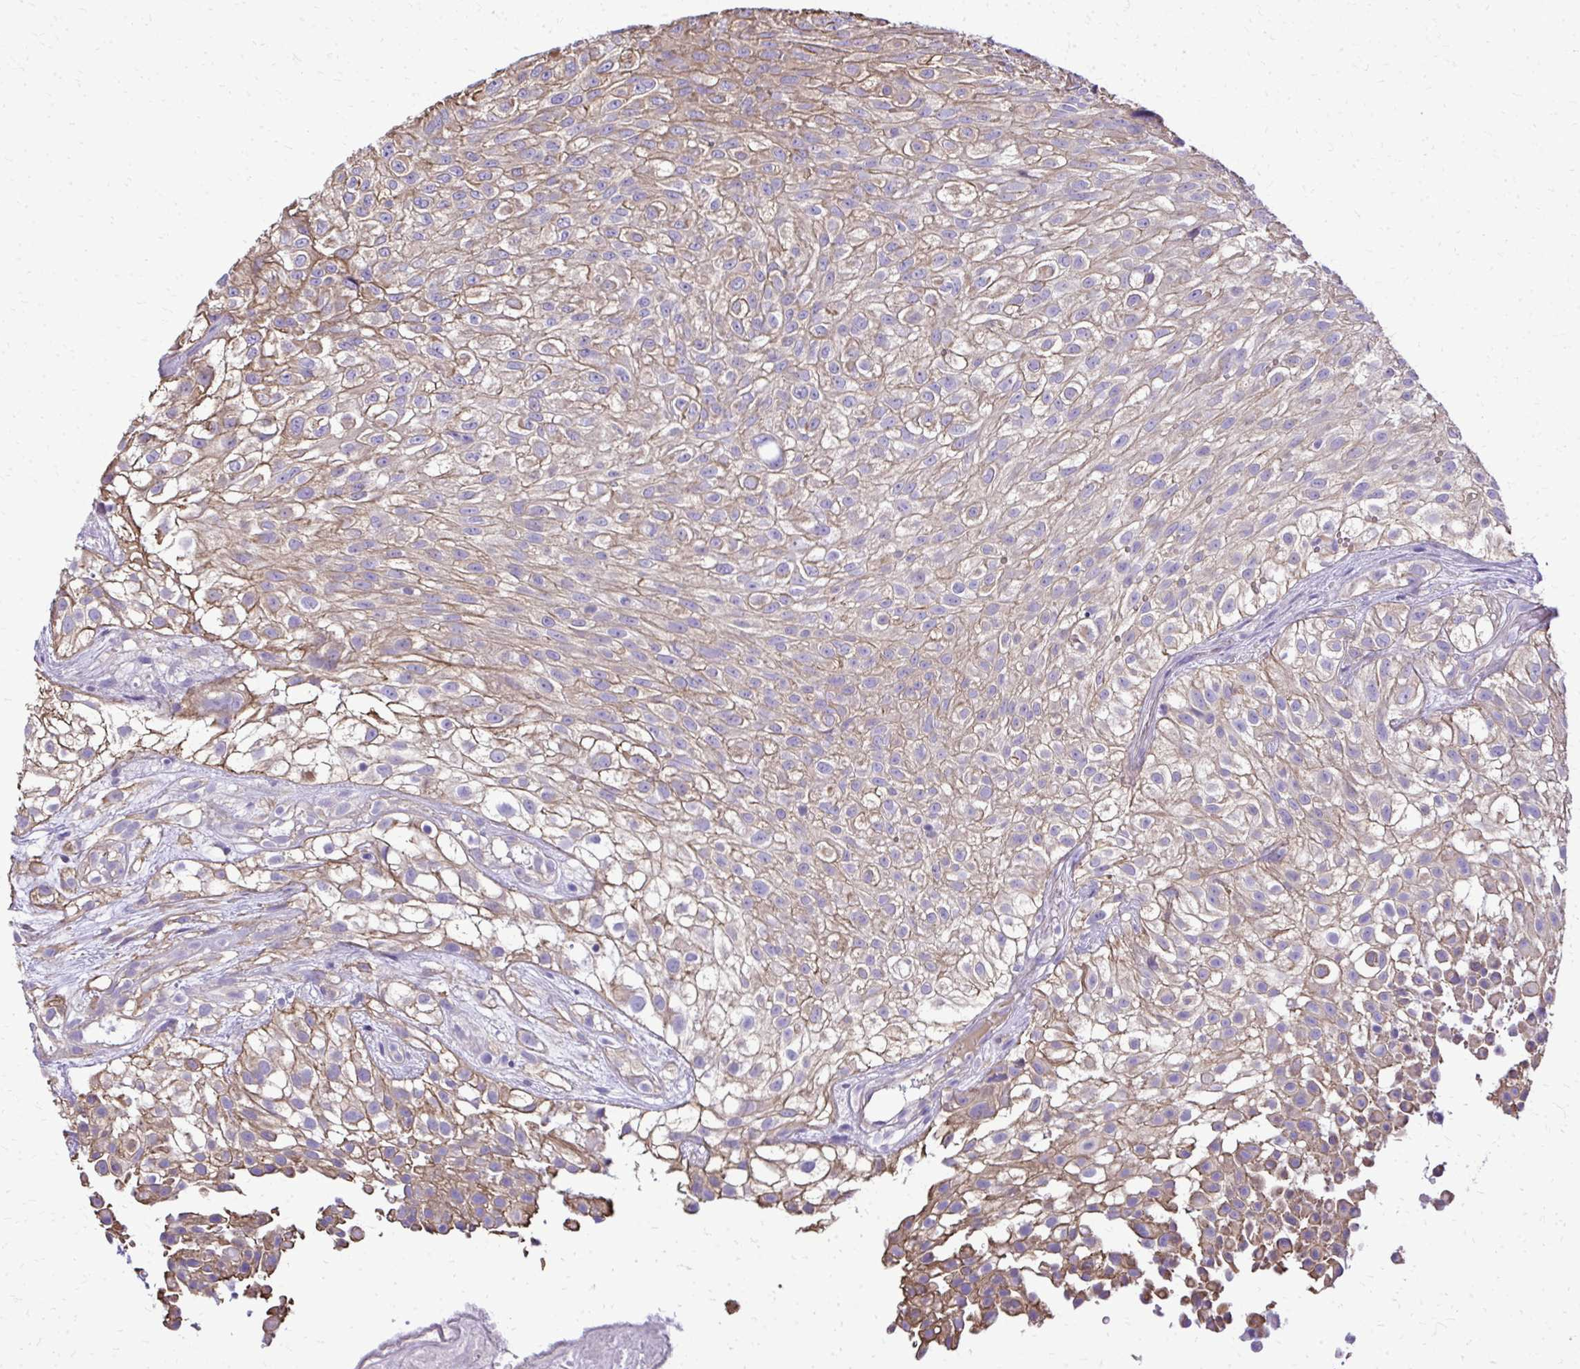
{"staining": {"intensity": "moderate", "quantity": ">75%", "location": "cytoplasmic/membranous"}, "tissue": "urothelial cancer", "cell_type": "Tumor cells", "image_type": "cancer", "snomed": [{"axis": "morphology", "description": "Urothelial carcinoma, High grade"}, {"axis": "topography", "description": "Urinary bladder"}], "caption": "Approximately >75% of tumor cells in high-grade urothelial carcinoma display moderate cytoplasmic/membranous protein expression as visualized by brown immunohistochemical staining.", "gene": "RUNDC3B", "patient": {"sex": "male", "age": 56}}